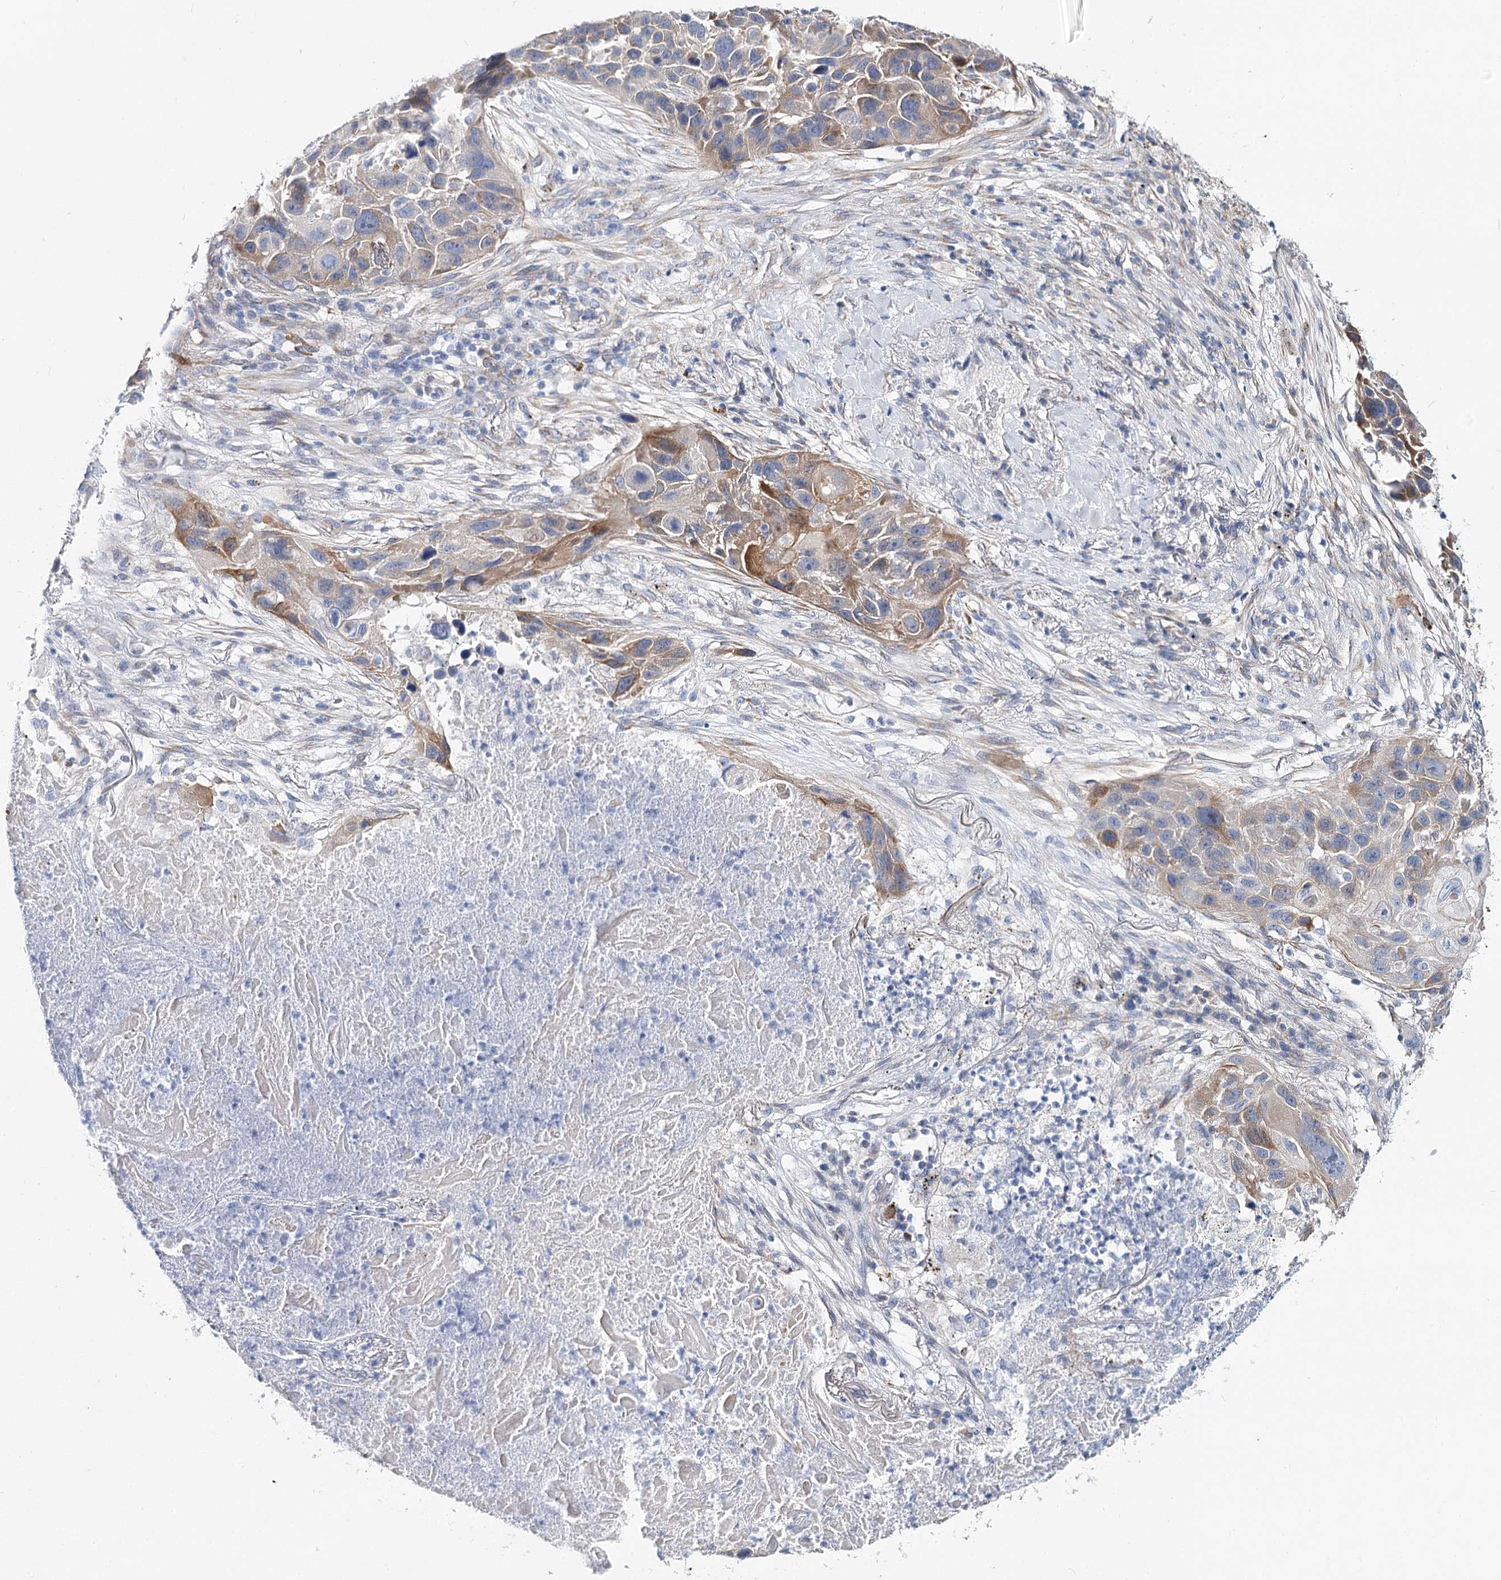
{"staining": {"intensity": "moderate", "quantity": "<25%", "location": "cytoplasmic/membranous"}, "tissue": "lung cancer", "cell_type": "Tumor cells", "image_type": "cancer", "snomed": [{"axis": "morphology", "description": "Squamous cell carcinoma, NOS"}, {"axis": "topography", "description": "Lung"}], "caption": "IHC micrograph of lung cancer (squamous cell carcinoma) stained for a protein (brown), which reveals low levels of moderate cytoplasmic/membranous positivity in approximately <25% of tumor cells.", "gene": "TEX12", "patient": {"sex": "male", "age": 57}}